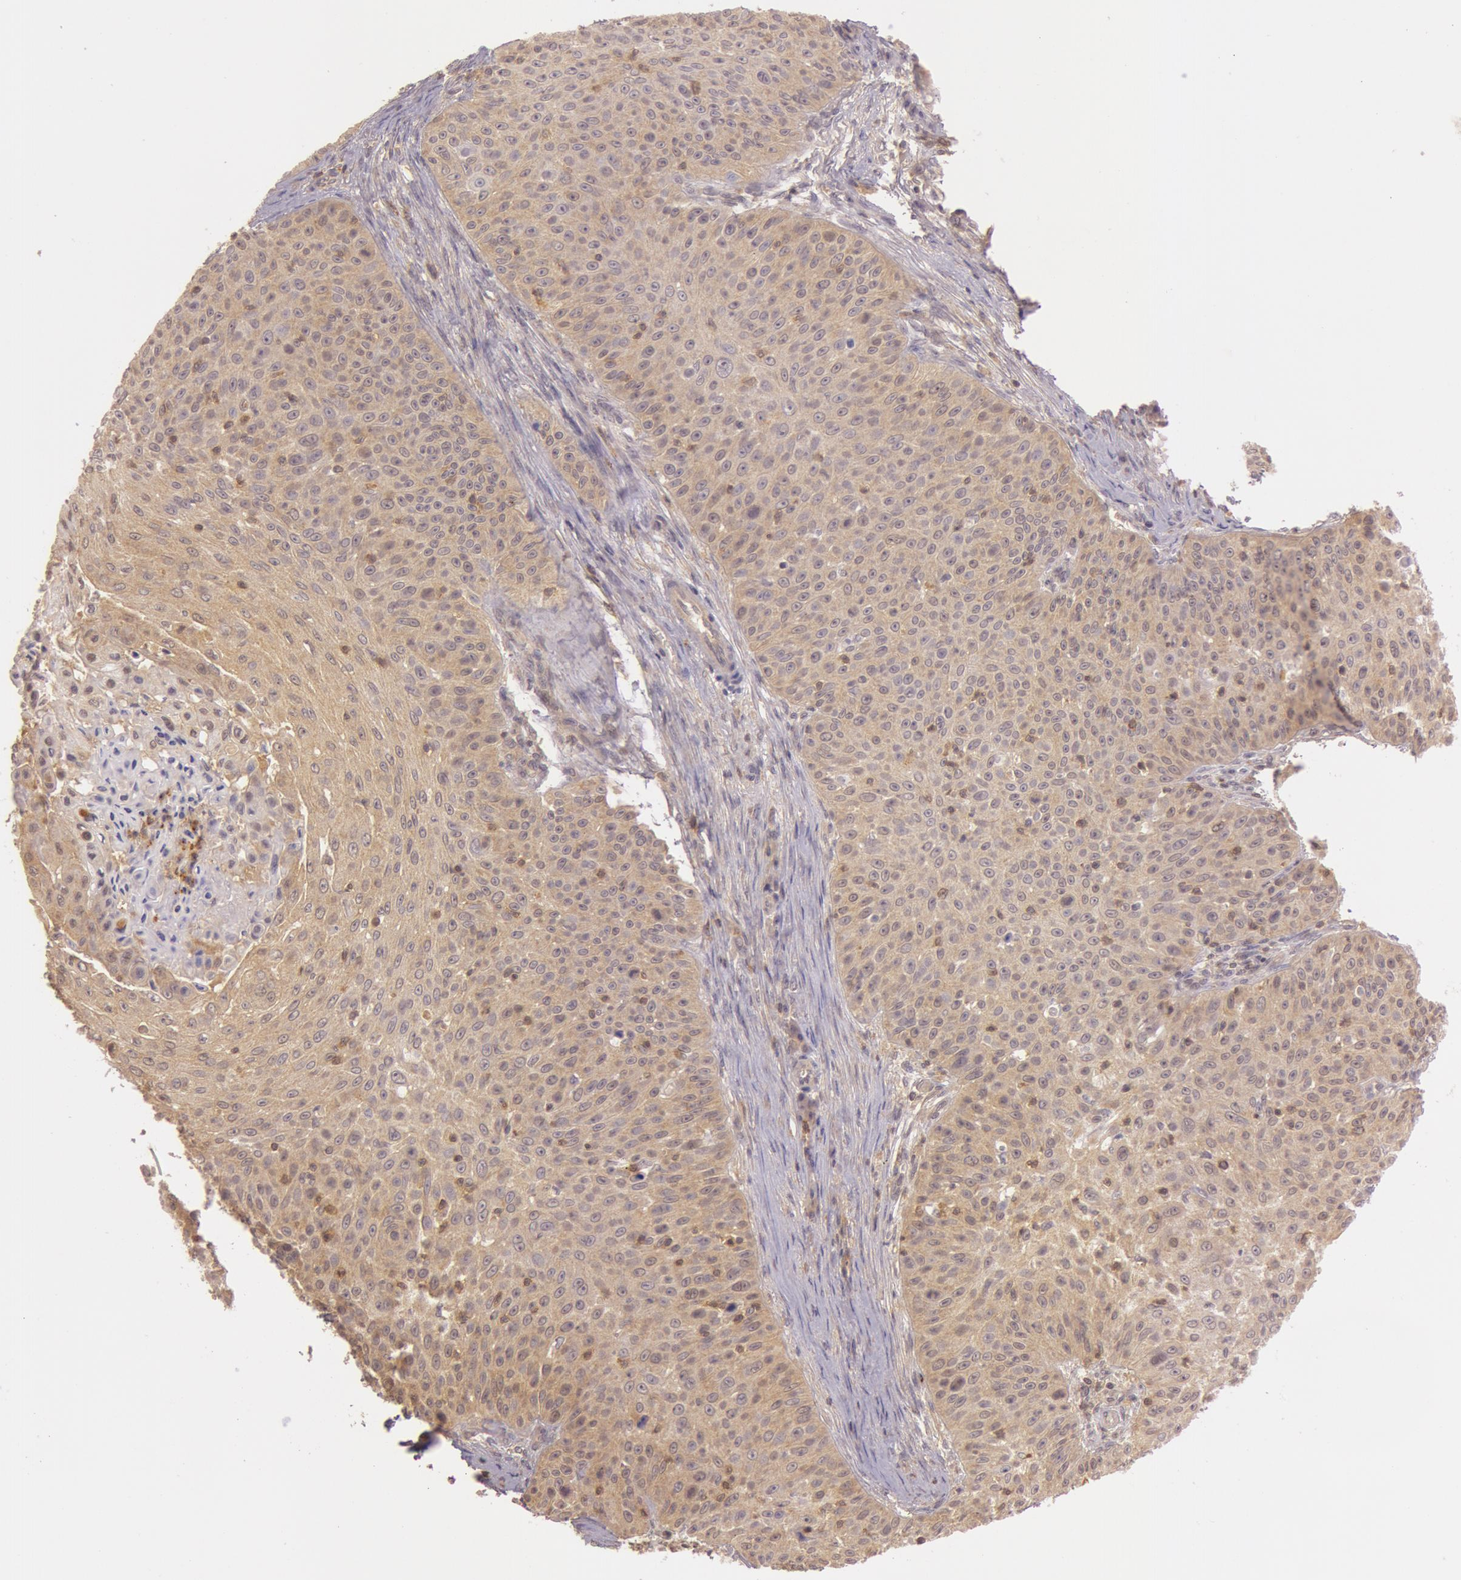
{"staining": {"intensity": "moderate", "quantity": ">75%", "location": "cytoplasmic/membranous"}, "tissue": "skin cancer", "cell_type": "Tumor cells", "image_type": "cancer", "snomed": [{"axis": "morphology", "description": "Squamous cell carcinoma, NOS"}, {"axis": "topography", "description": "Skin"}], "caption": "A brown stain shows moderate cytoplasmic/membranous positivity of a protein in human skin cancer tumor cells.", "gene": "ATG2B", "patient": {"sex": "male", "age": 82}}